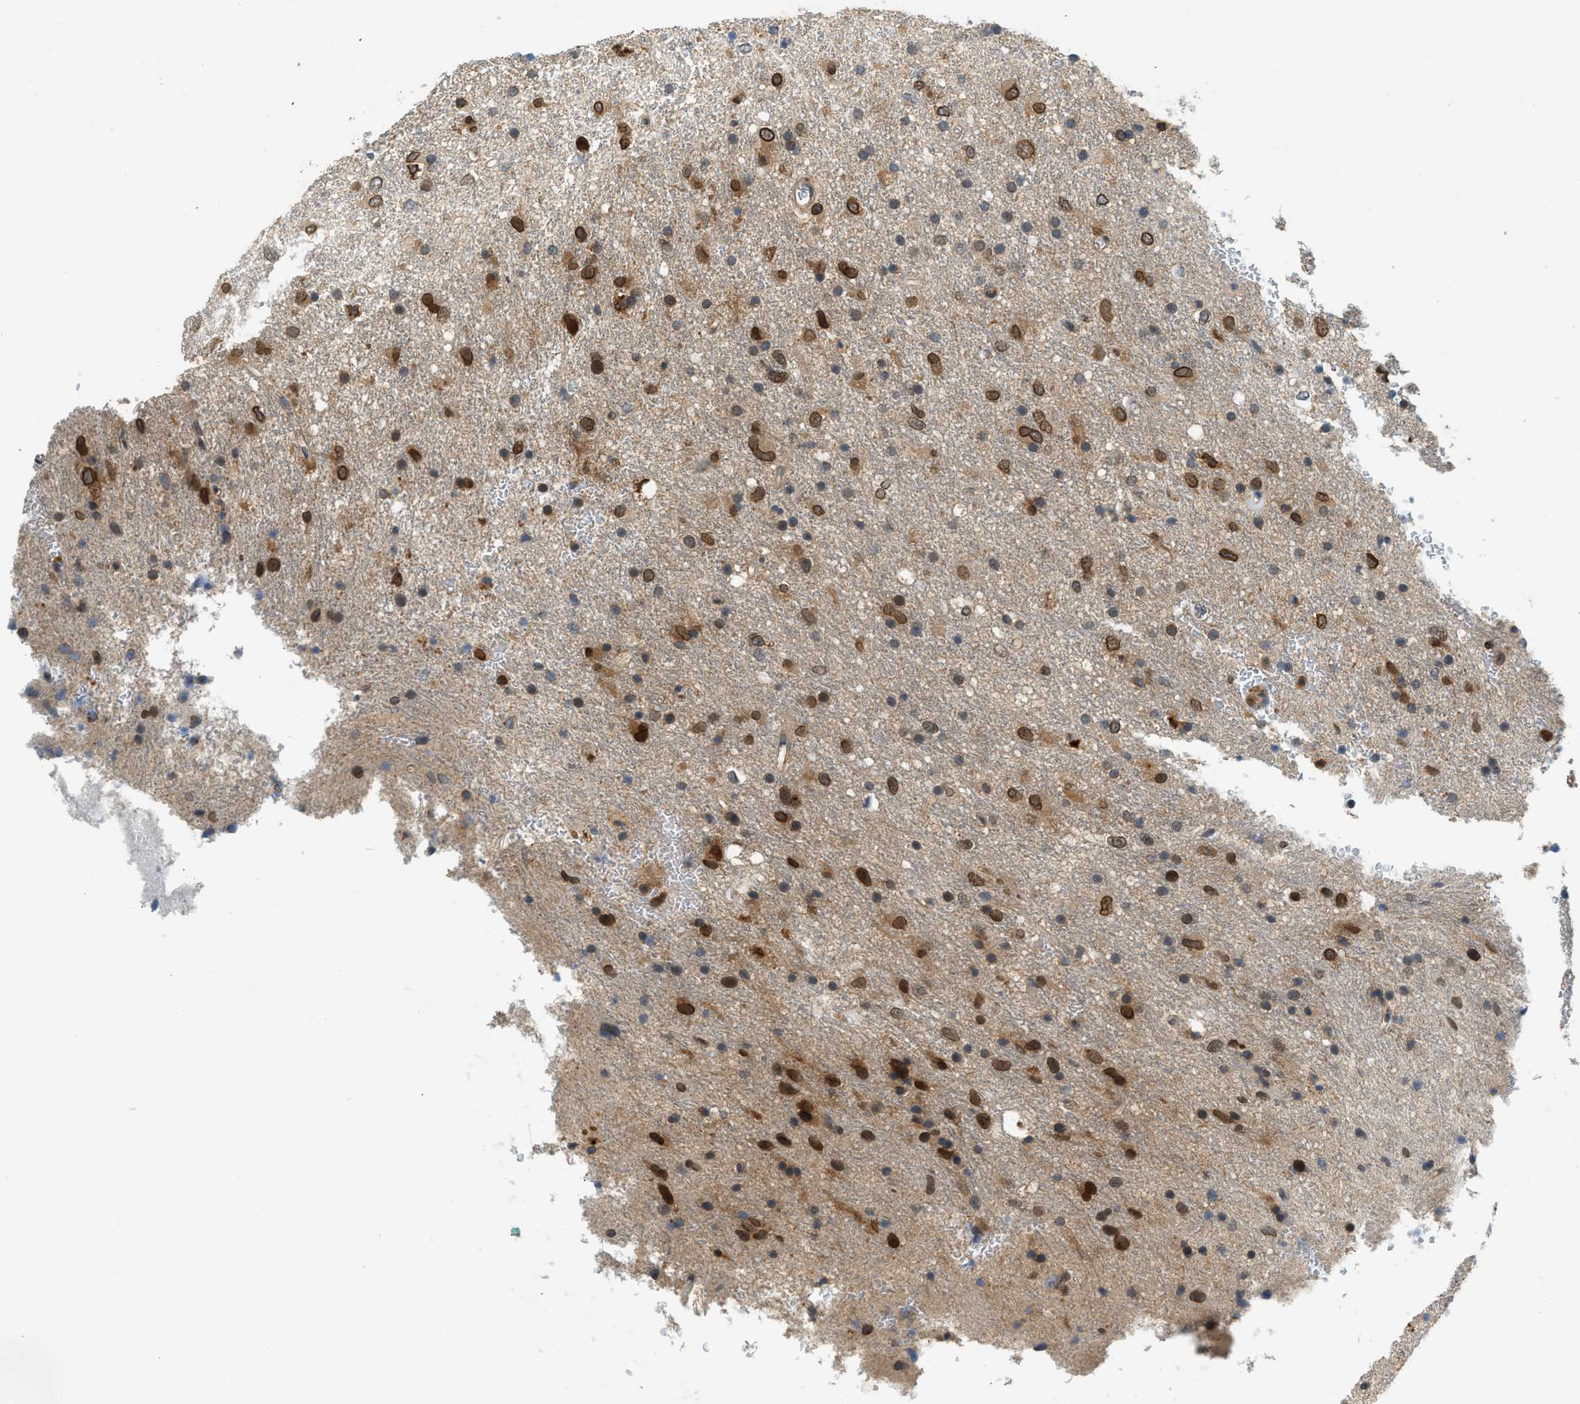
{"staining": {"intensity": "strong", "quantity": ">75%", "location": "cytoplasmic/membranous,nuclear"}, "tissue": "glioma", "cell_type": "Tumor cells", "image_type": "cancer", "snomed": [{"axis": "morphology", "description": "Glioma, malignant, Low grade"}, {"axis": "topography", "description": "Brain"}], "caption": "Immunohistochemistry (DAB) staining of human malignant glioma (low-grade) exhibits strong cytoplasmic/membranous and nuclear protein expression in about >75% of tumor cells.", "gene": "GMPPB", "patient": {"sex": "male", "age": 77}}